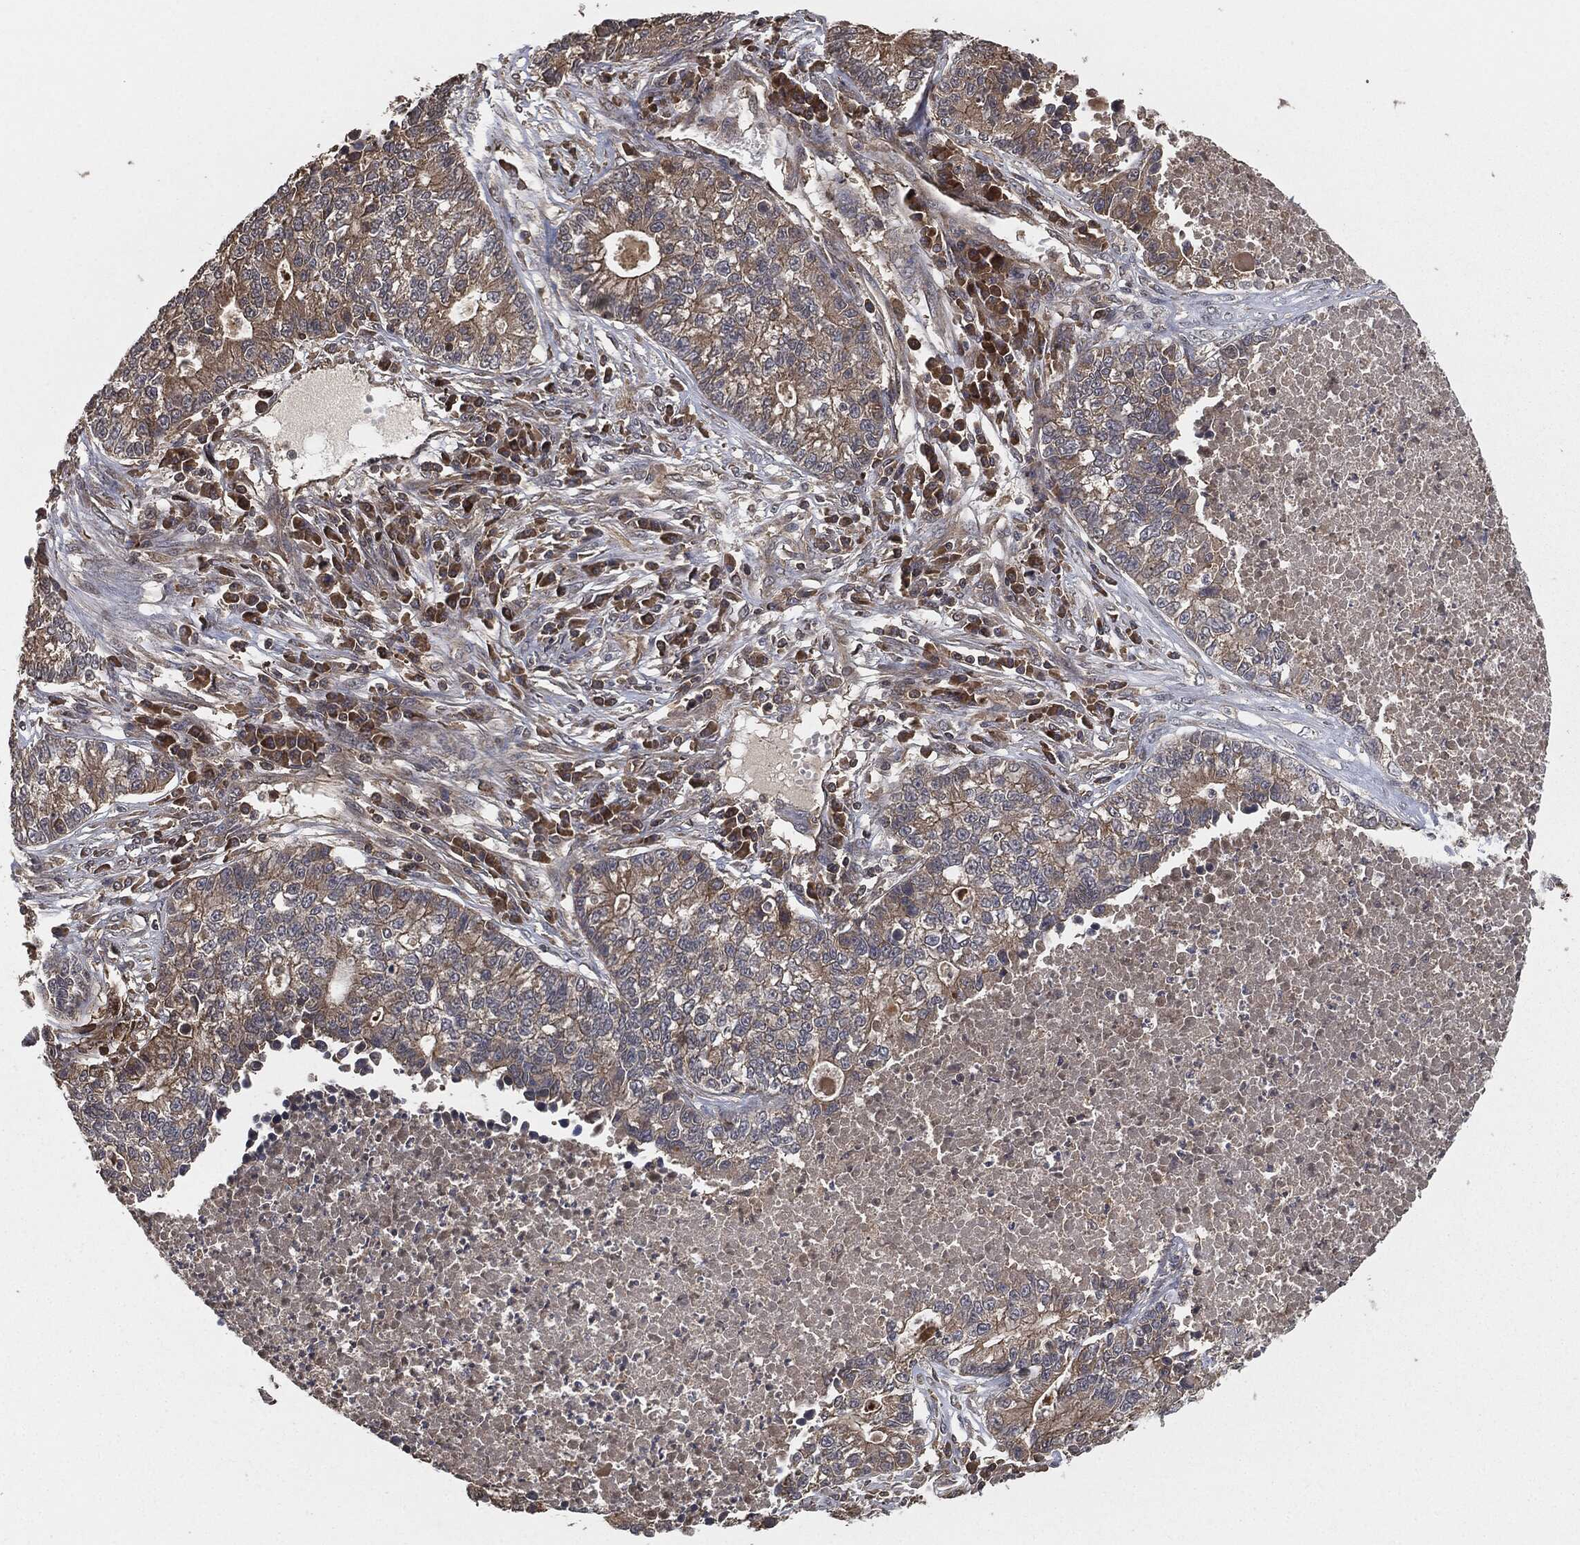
{"staining": {"intensity": "moderate", "quantity": "<25%", "location": "cytoplasmic/membranous"}, "tissue": "lung cancer", "cell_type": "Tumor cells", "image_type": "cancer", "snomed": [{"axis": "morphology", "description": "Adenocarcinoma, NOS"}, {"axis": "topography", "description": "Lung"}], "caption": "Immunohistochemistry (DAB (3,3'-diaminobenzidine)) staining of human lung cancer (adenocarcinoma) reveals moderate cytoplasmic/membranous protein positivity in about <25% of tumor cells.", "gene": "ERBIN", "patient": {"sex": "male", "age": 57}}